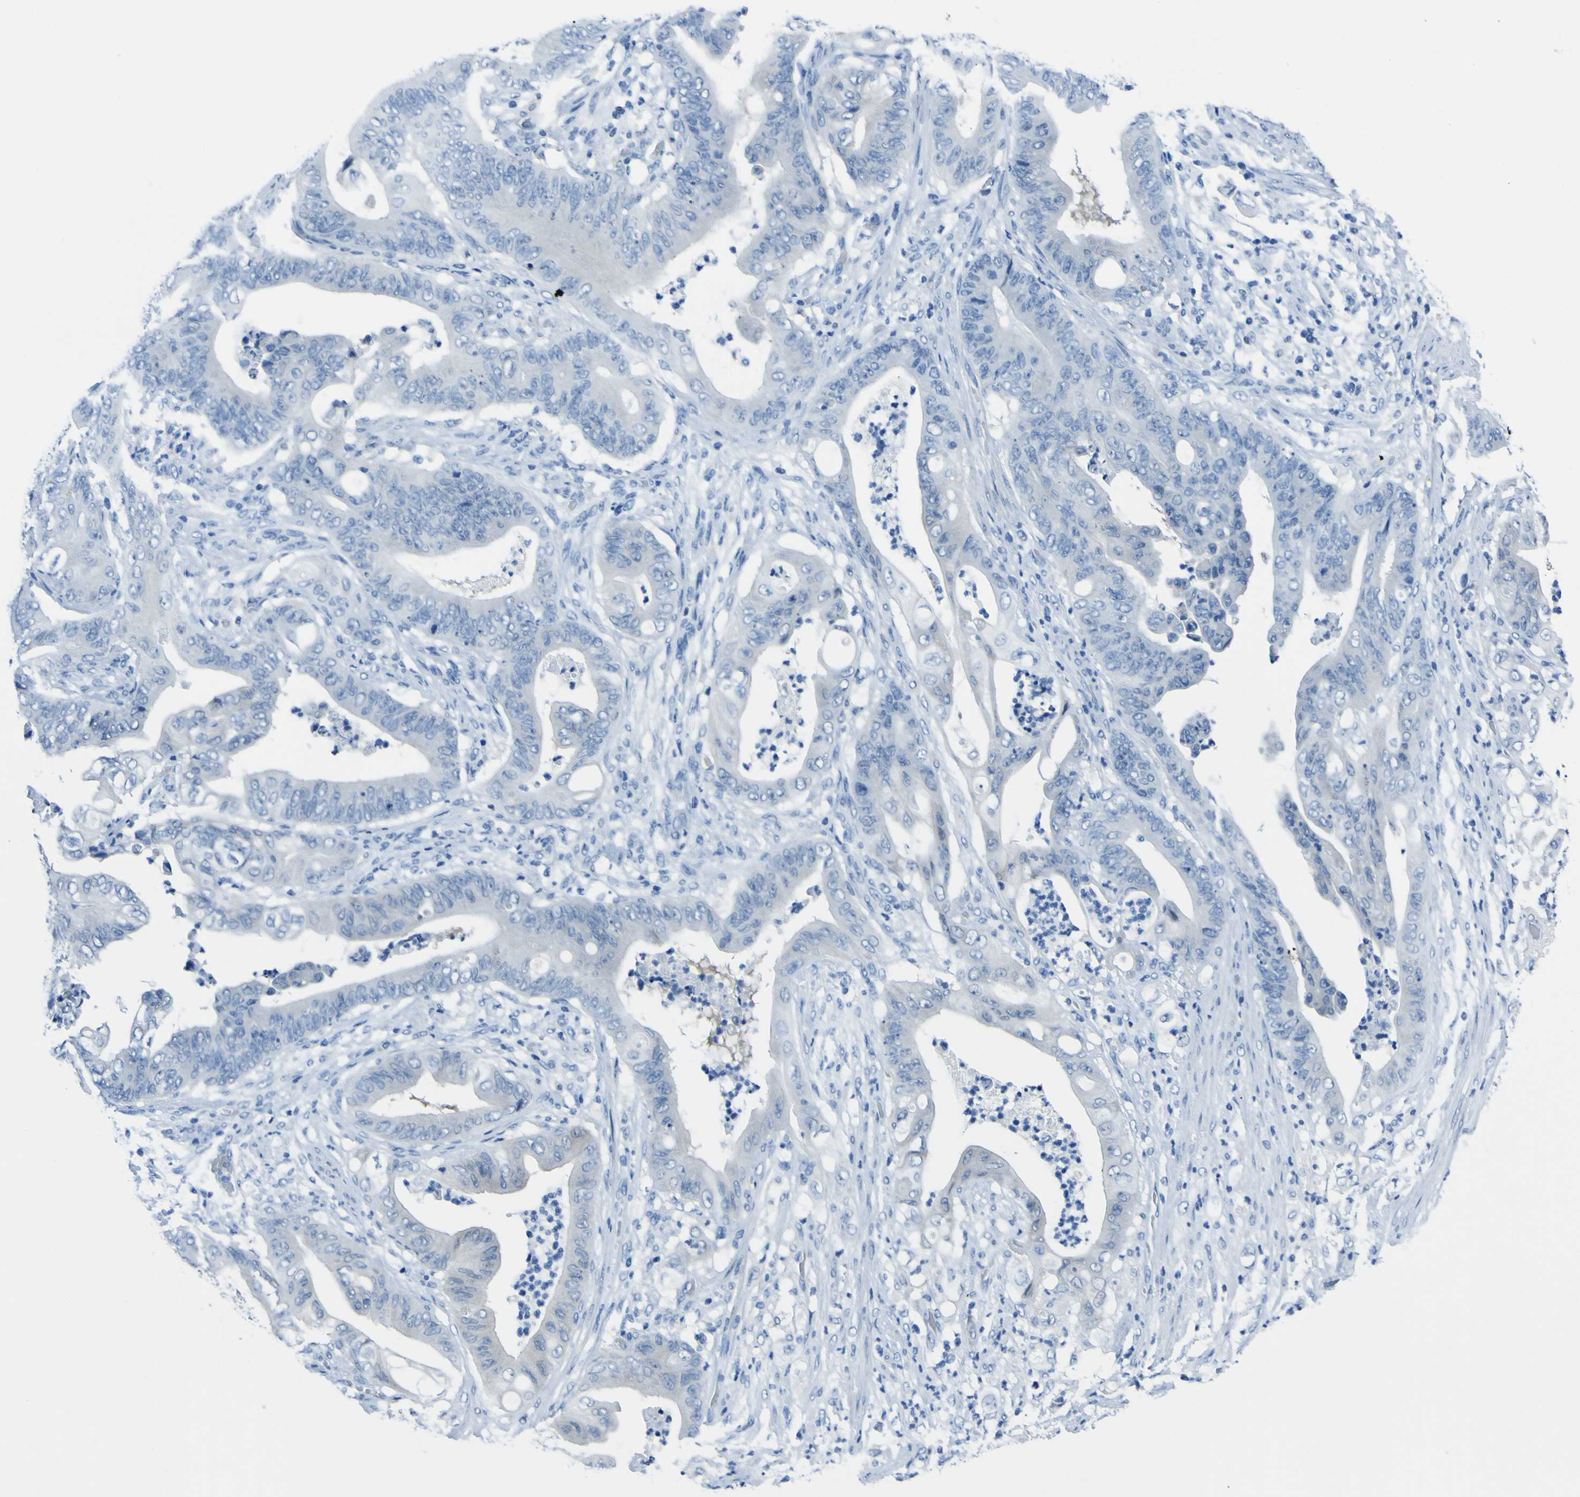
{"staining": {"intensity": "negative", "quantity": "none", "location": "none"}, "tissue": "stomach cancer", "cell_type": "Tumor cells", "image_type": "cancer", "snomed": [{"axis": "morphology", "description": "Adenocarcinoma, NOS"}, {"axis": "topography", "description": "Stomach"}], "caption": "This photomicrograph is of stomach cancer stained with immunohistochemistry to label a protein in brown with the nuclei are counter-stained blue. There is no expression in tumor cells.", "gene": "PHKG1", "patient": {"sex": "female", "age": 73}}